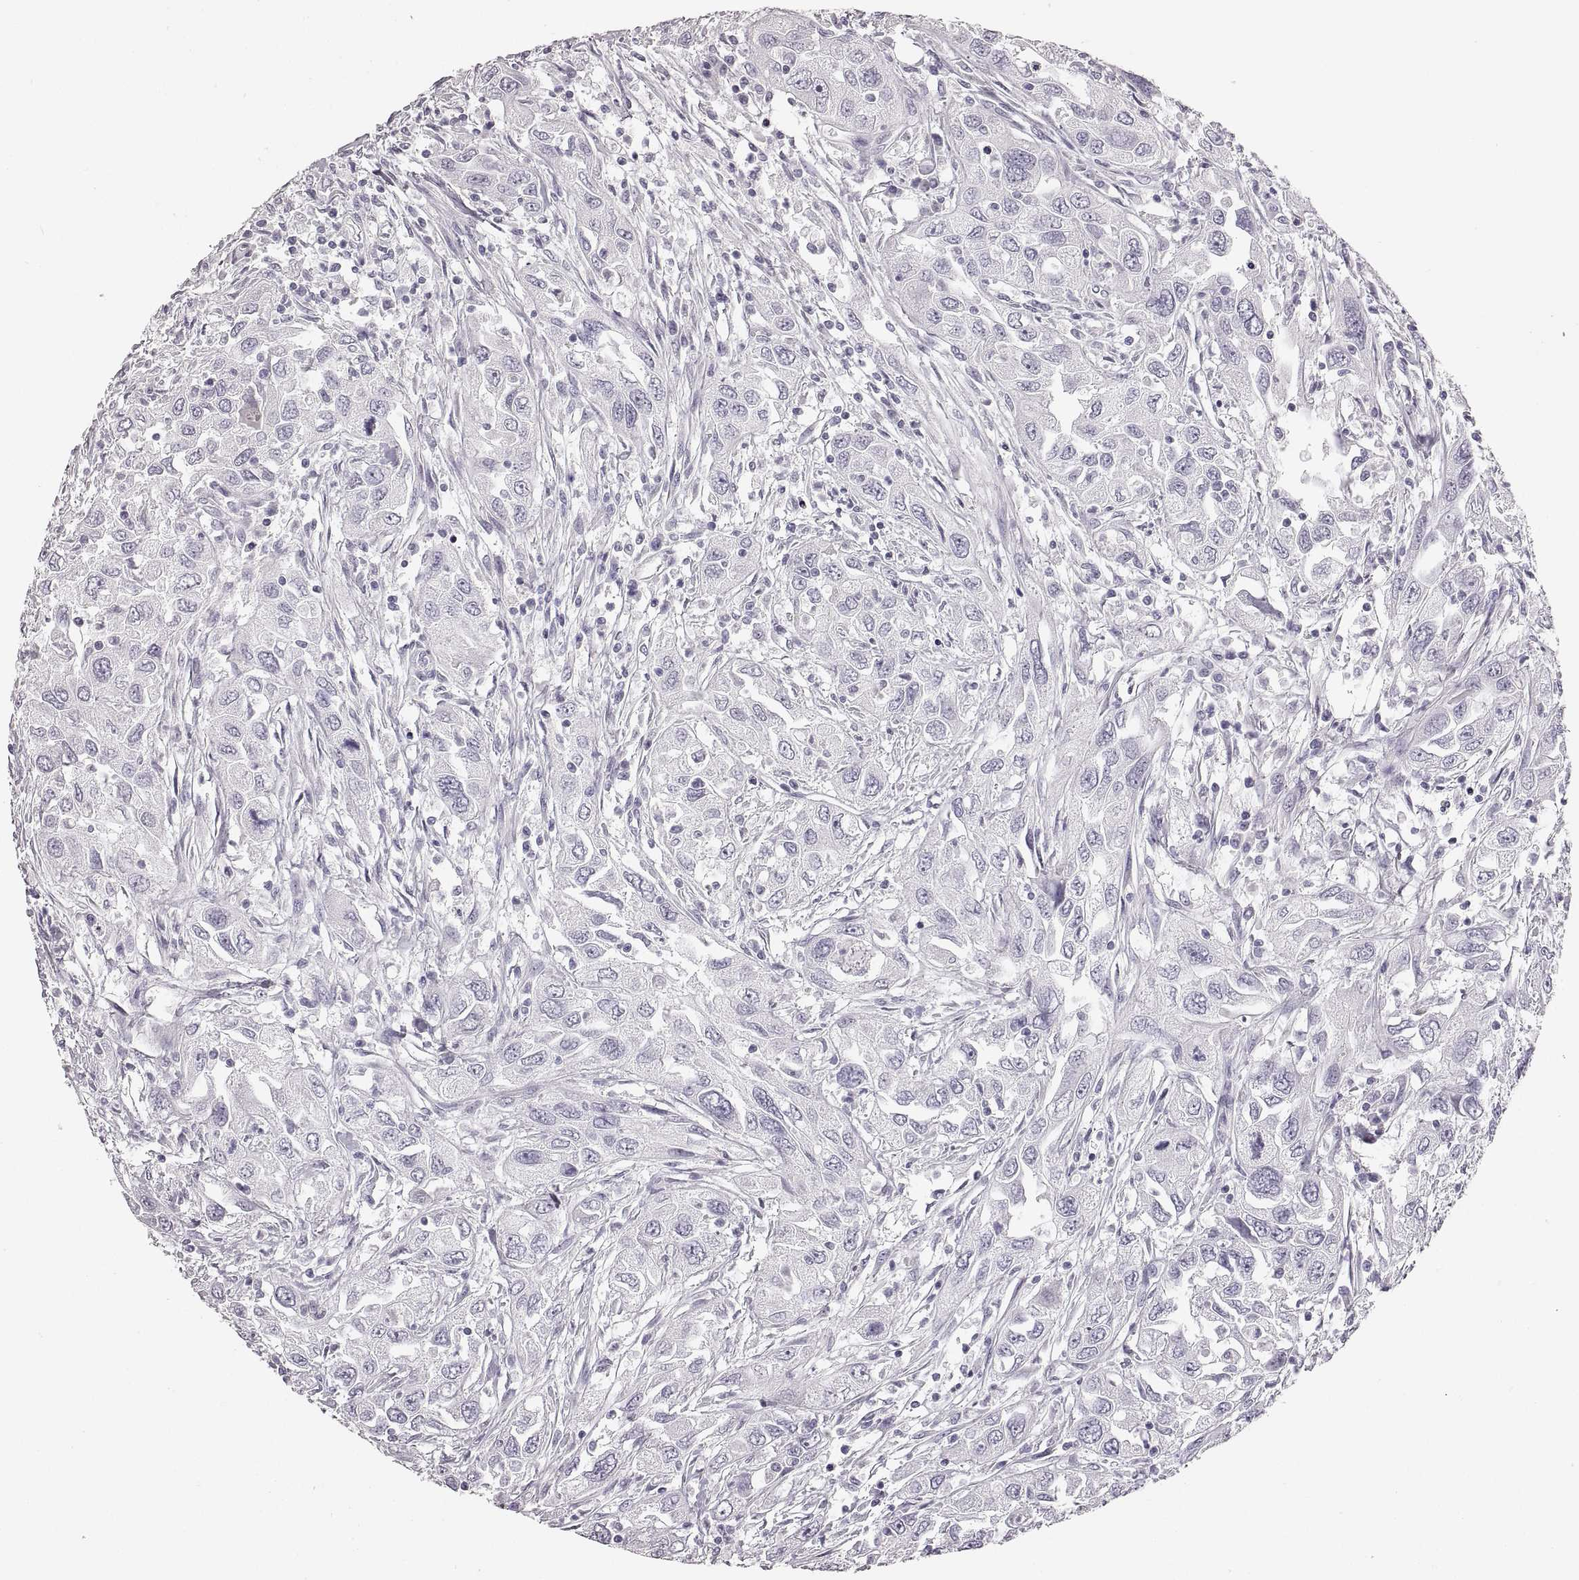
{"staining": {"intensity": "negative", "quantity": "none", "location": "none"}, "tissue": "urothelial cancer", "cell_type": "Tumor cells", "image_type": "cancer", "snomed": [{"axis": "morphology", "description": "Urothelial carcinoma, High grade"}, {"axis": "topography", "description": "Urinary bladder"}], "caption": "Immunohistochemical staining of urothelial carcinoma (high-grade) exhibits no significant expression in tumor cells.", "gene": "RDH13", "patient": {"sex": "male", "age": 76}}